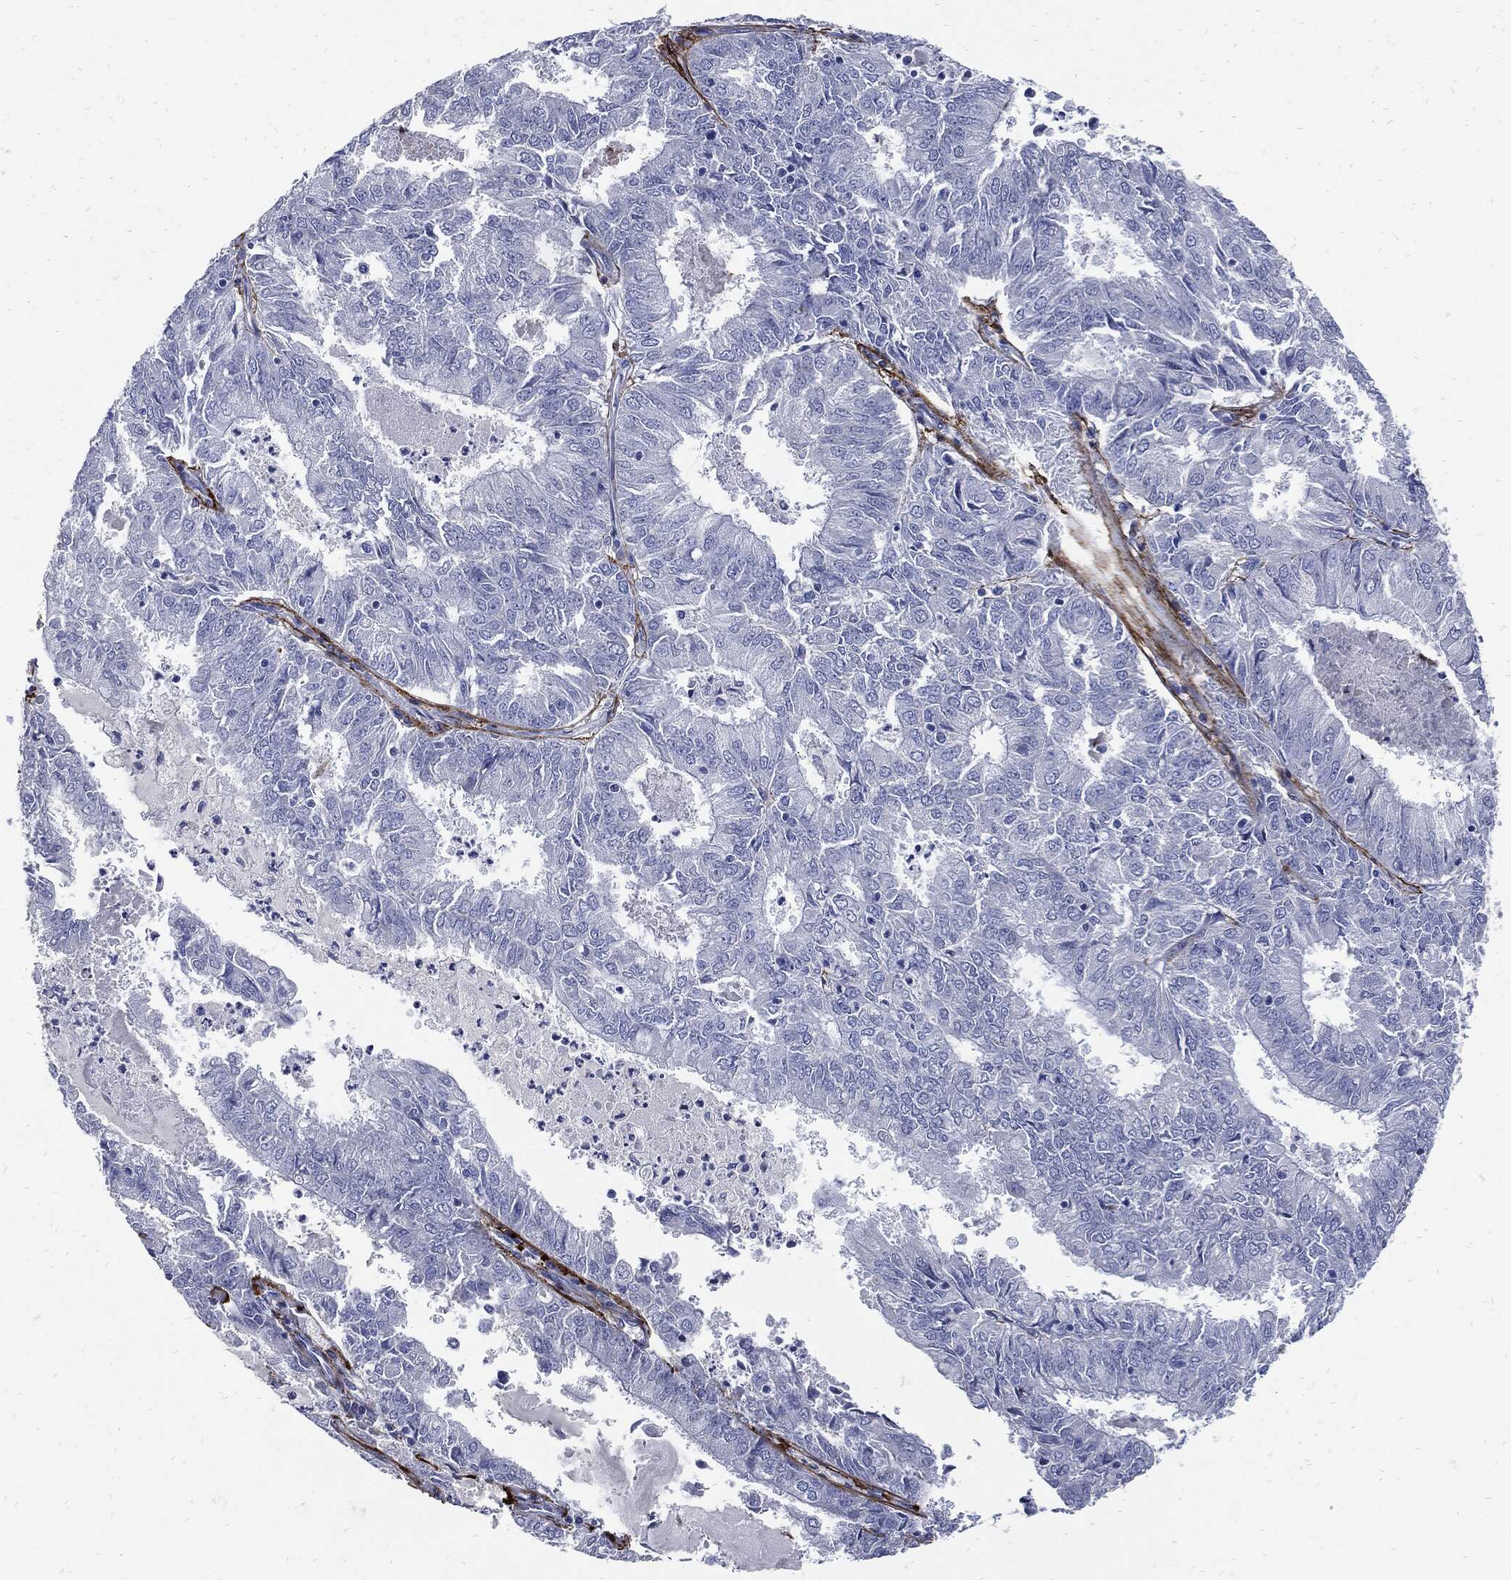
{"staining": {"intensity": "negative", "quantity": "none", "location": "none"}, "tissue": "endometrial cancer", "cell_type": "Tumor cells", "image_type": "cancer", "snomed": [{"axis": "morphology", "description": "Adenocarcinoma, NOS"}, {"axis": "topography", "description": "Endometrium"}], "caption": "DAB immunohistochemical staining of human endometrial adenocarcinoma exhibits no significant expression in tumor cells.", "gene": "FBN1", "patient": {"sex": "female", "age": 57}}